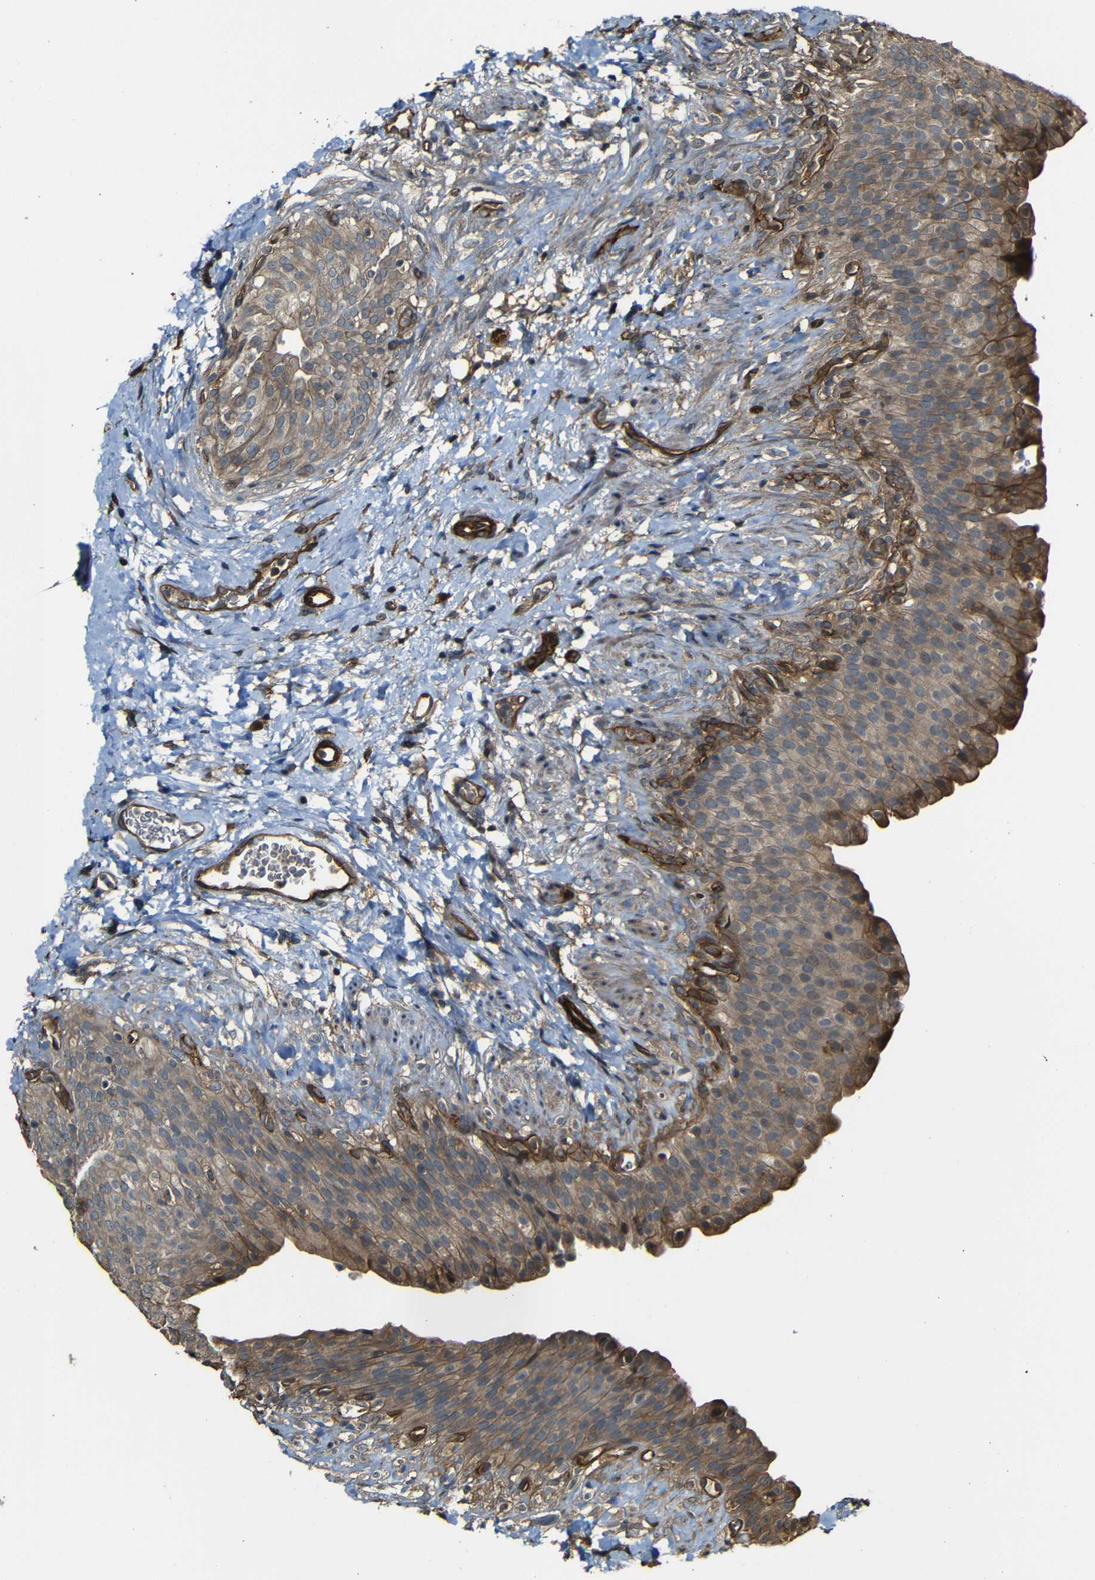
{"staining": {"intensity": "moderate", "quantity": ">75%", "location": "cytoplasmic/membranous,nuclear"}, "tissue": "urinary bladder", "cell_type": "Urothelial cells", "image_type": "normal", "snomed": [{"axis": "morphology", "description": "Normal tissue, NOS"}, {"axis": "topography", "description": "Urinary bladder"}], "caption": "Immunohistochemical staining of normal human urinary bladder reveals medium levels of moderate cytoplasmic/membranous,nuclear positivity in about >75% of urothelial cells. (DAB (3,3'-diaminobenzidine) IHC, brown staining for protein, blue staining for nuclei).", "gene": "RELL1", "patient": {"sex": "female", "age": 79}}